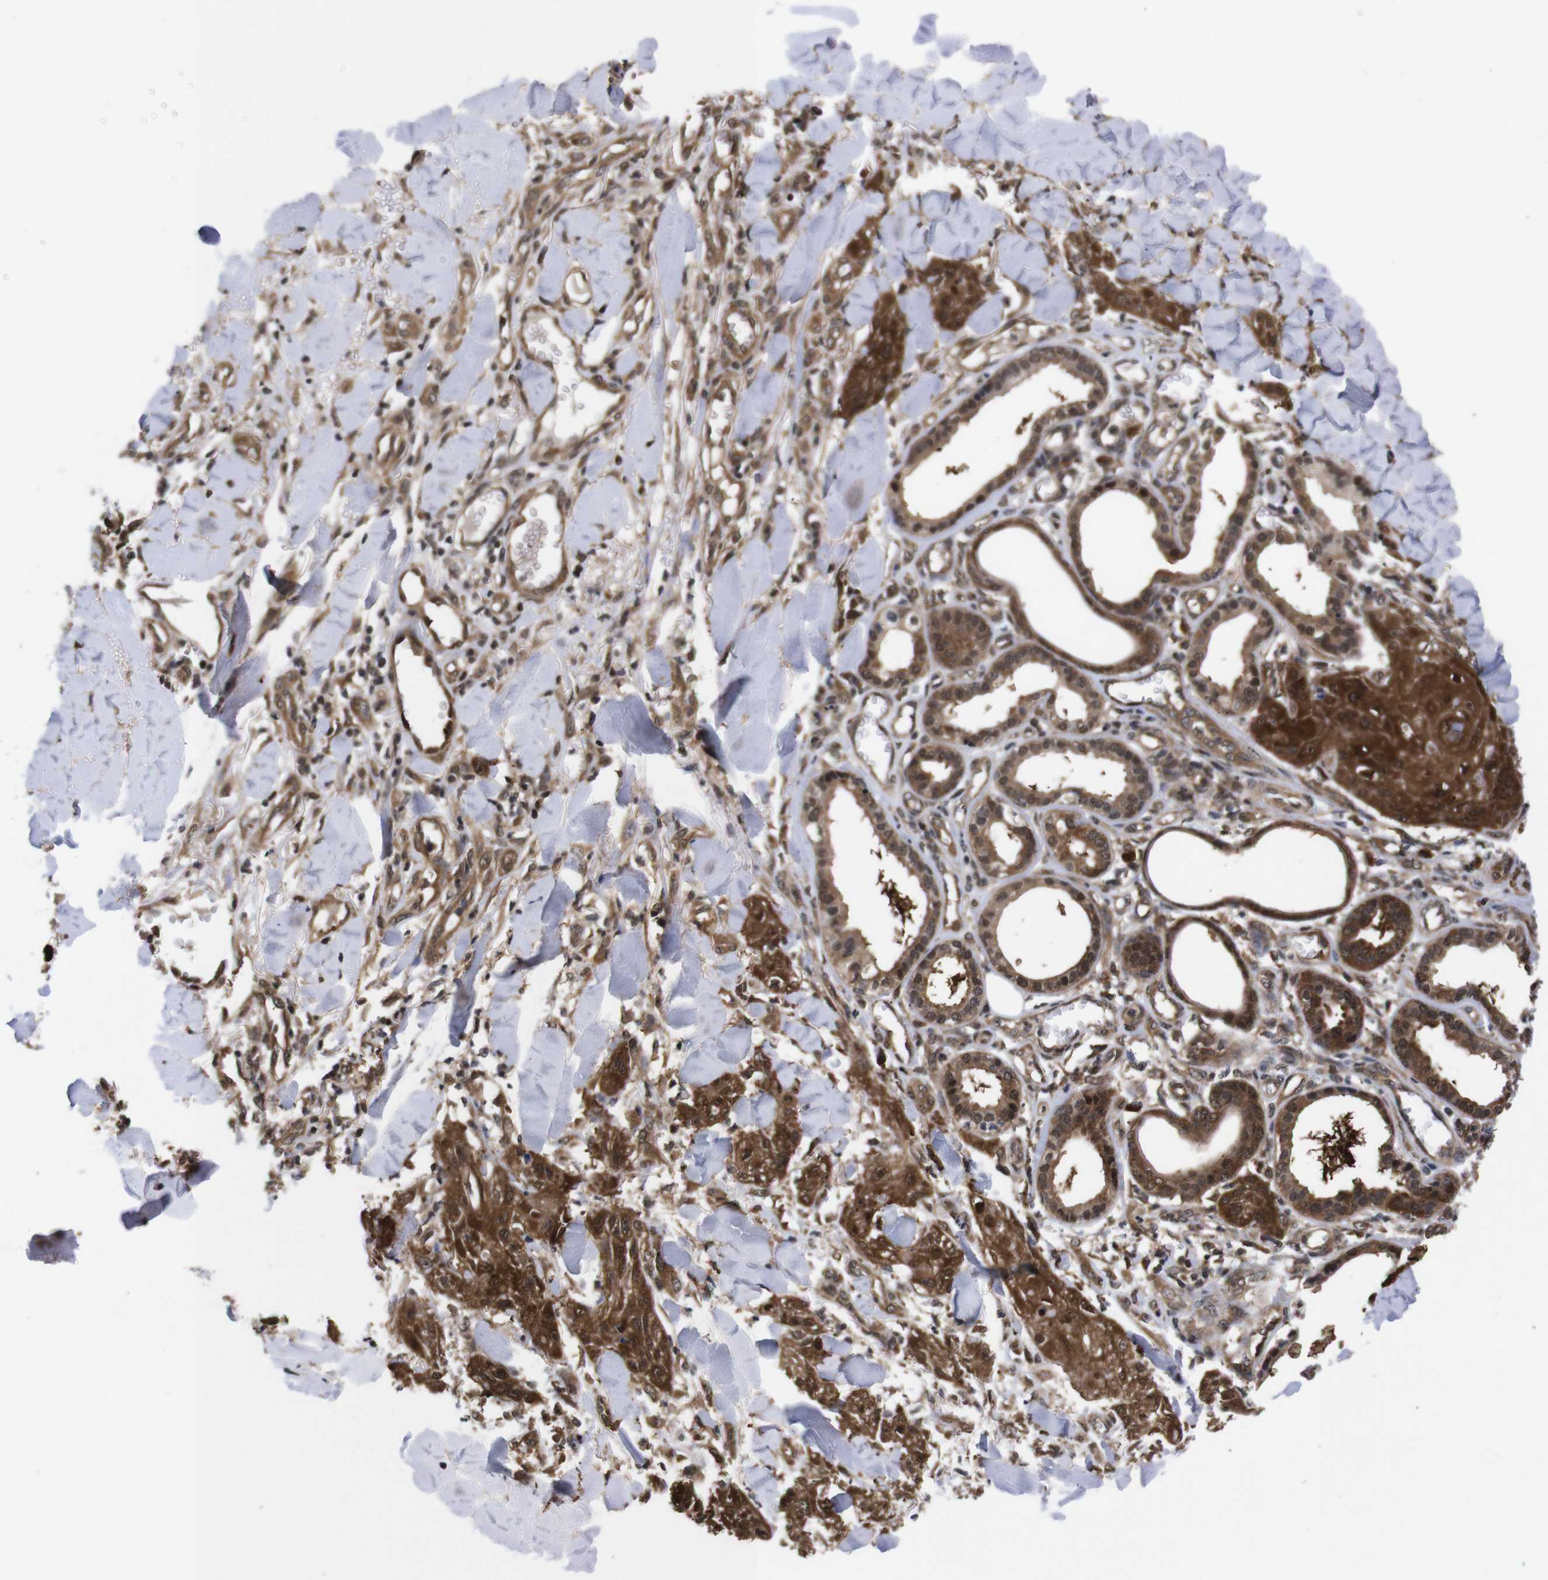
{"staining": {"intensity": "strong", "quantity": ">75%", "location": "cytoplasmic/membranous,nuclear"}, "tissue": "skin cancer", "cell_type": "Tumor cells", "image_type": "cancer", "snomed": [{"axis": "morphology", "description": "Squamous cell carcinoma, NOS"}, {"axis": "topography", "description": "Skin"}], "caption": "Skin cancer (squamous cell carcinoma) stained with a brown dye reveals strong cytoplasmic/membranous and nuclear positive expression in about >75% of tumor cells.", "gene": "UBQLN2", "patient": {"sex": "male", "age": 74}}